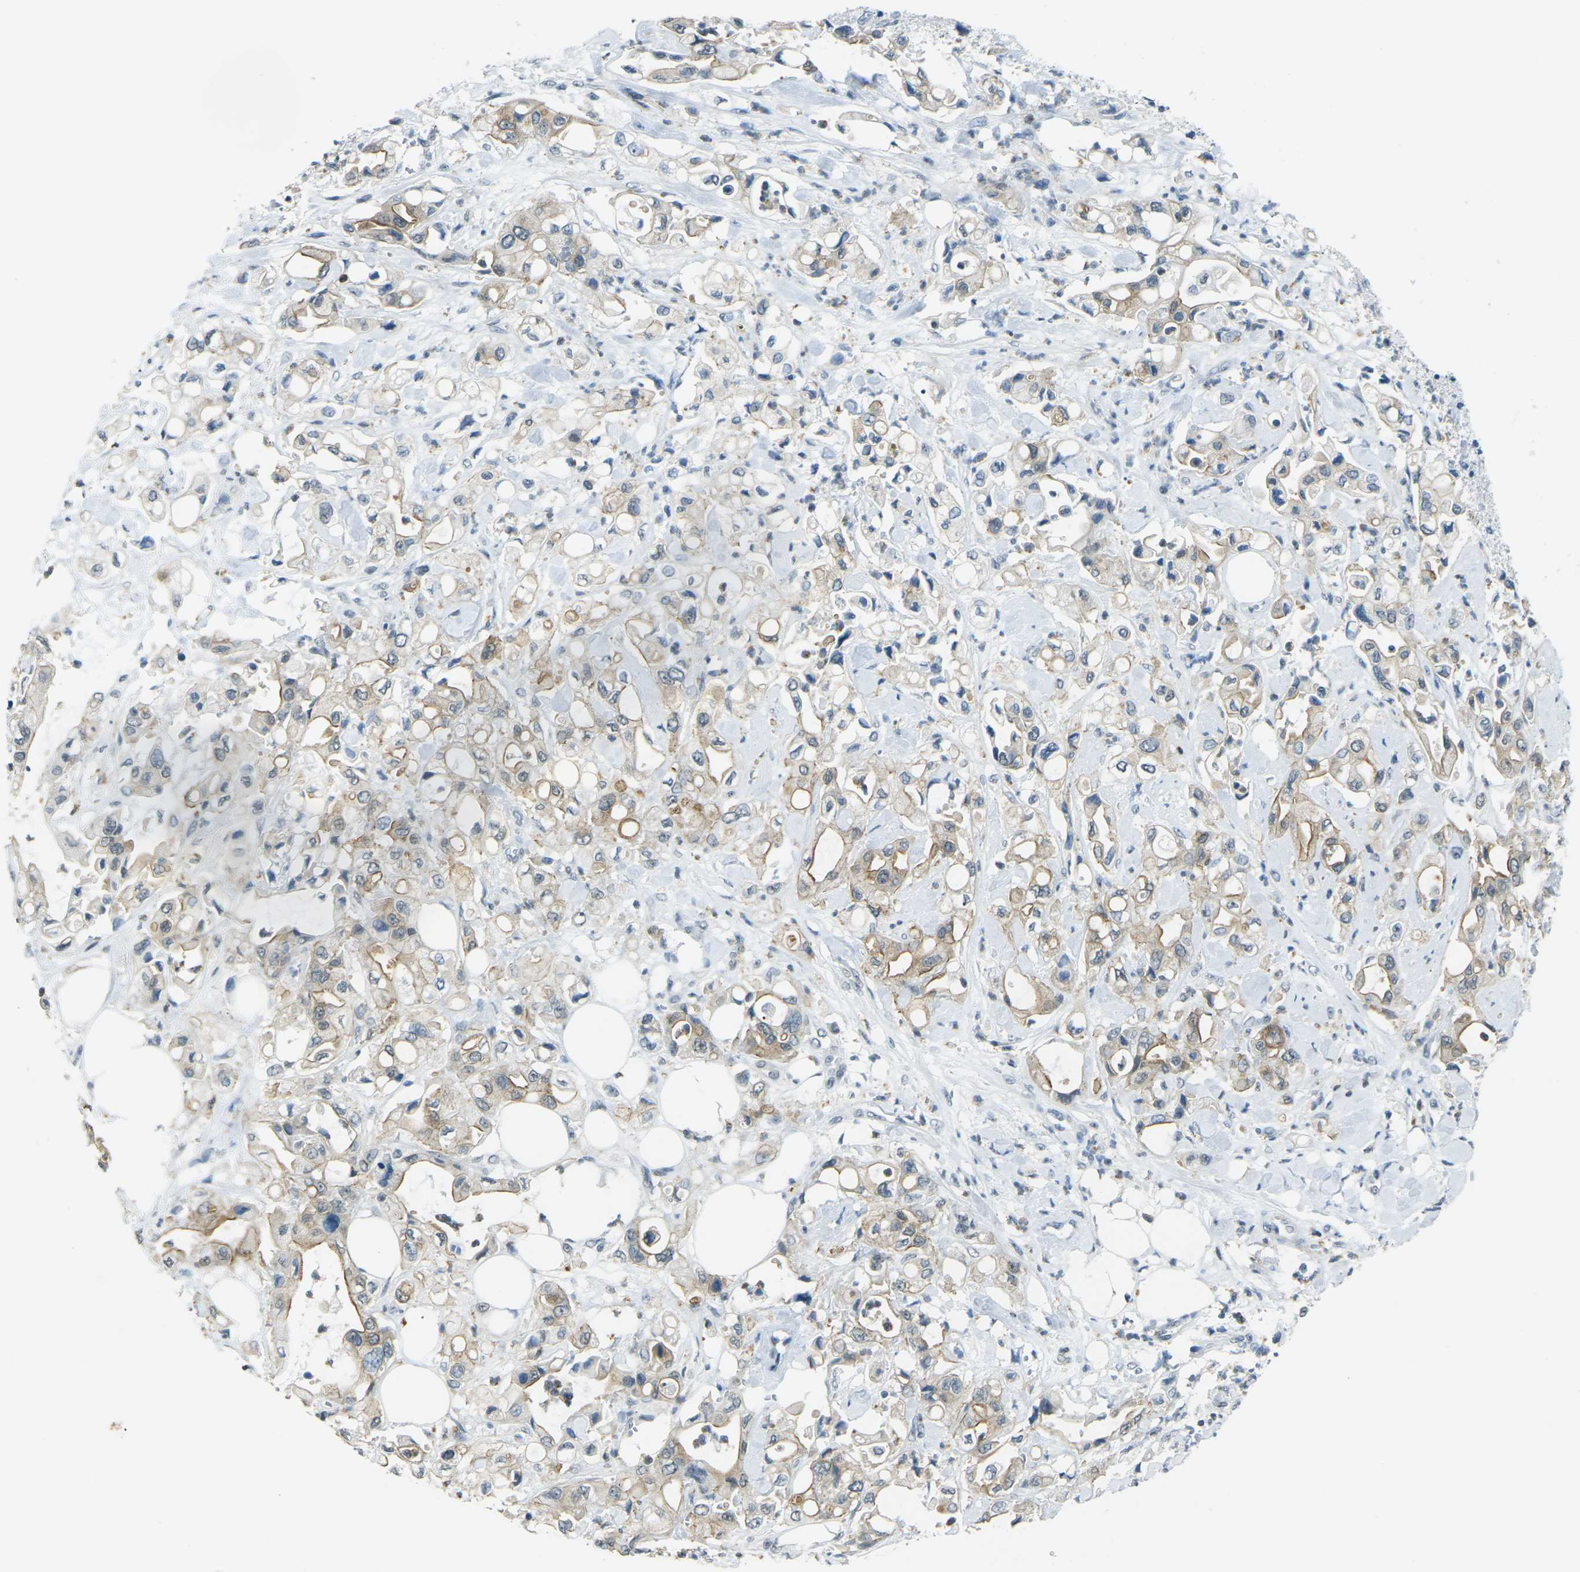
{"staining": {"intensity": "moderate", "quantity": ">75%", "location": "cytoplasmic/membranous"}, "tissue": "pancreatic cancer", "cell_type": "Tumor cells", "image_type": "cancer", "snomed": [{"axis": "morphology", "description": "Adenocarcinoma, NOS"}, {"axis": "topography", "description": "Pancreas"}], "caption": "IHC histopathology image of neoplastic tissue: pancreatic adenocarcinoma stained using IHC shows medium levels of moderate protein expression localized specifically in the cytoplasmic/membranous of tumor cells, appearing as a cytoplasmic/membranous brown color.", "gene": "SPTBN2", "patient": {"sex": "male", "age": 70}}